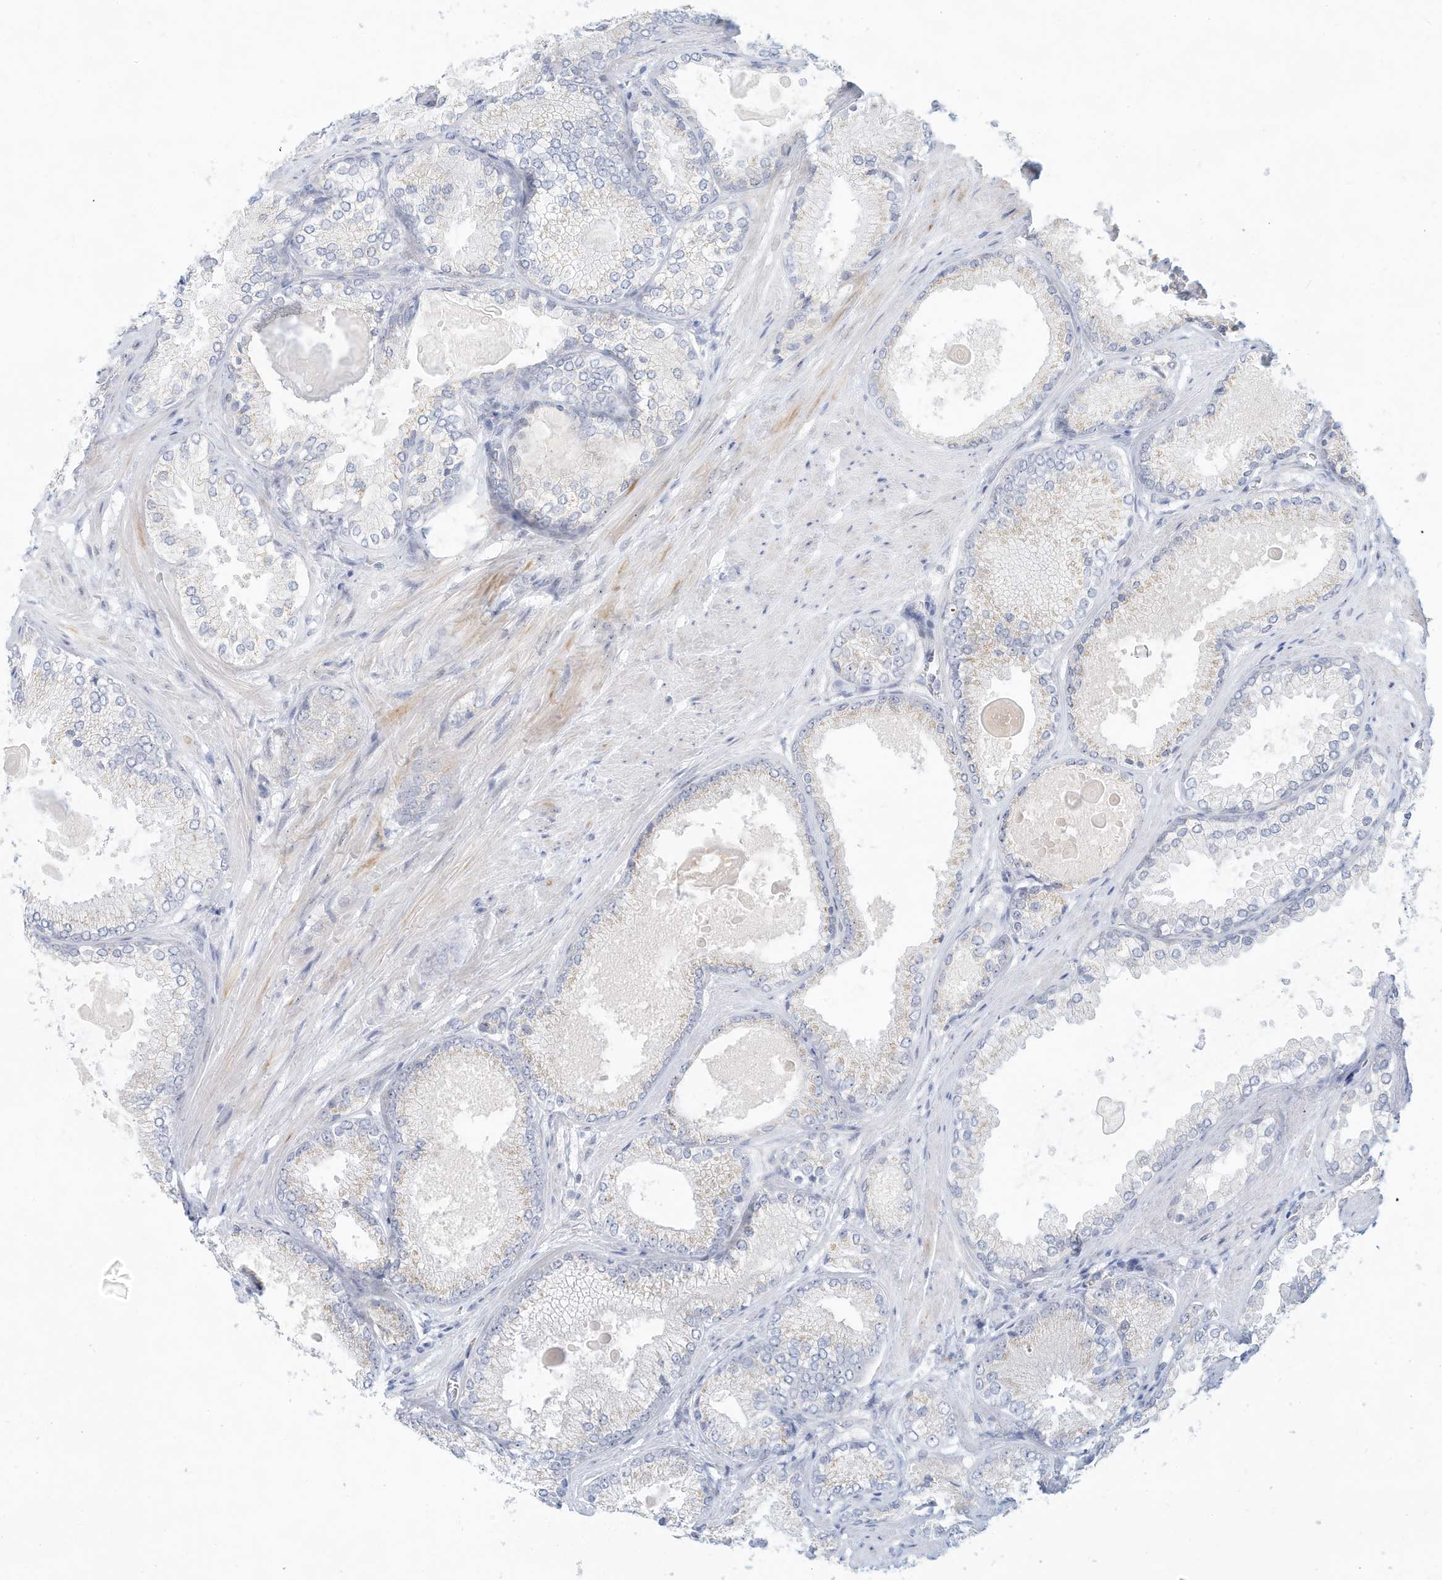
{"staining": {"intensity": "weak", "quantity": "<25%", "location": "cytoplasmic/membranous"}, "tissue": "prostate cancer", "cell_type": "Tumor cells", "image_type": "cancer", "snomed": [{"axis": "morphology", "description": "Adenocarcinoma, High grade"}, {"axis": "topography", "description": "Prostate"}], "caption": "A histopathology image of human prostate high-grade adenocarcinoma is negative for staining in tumor cells.", "gene": "PAK6", "patient": {"sex": "male", "age": 66}}